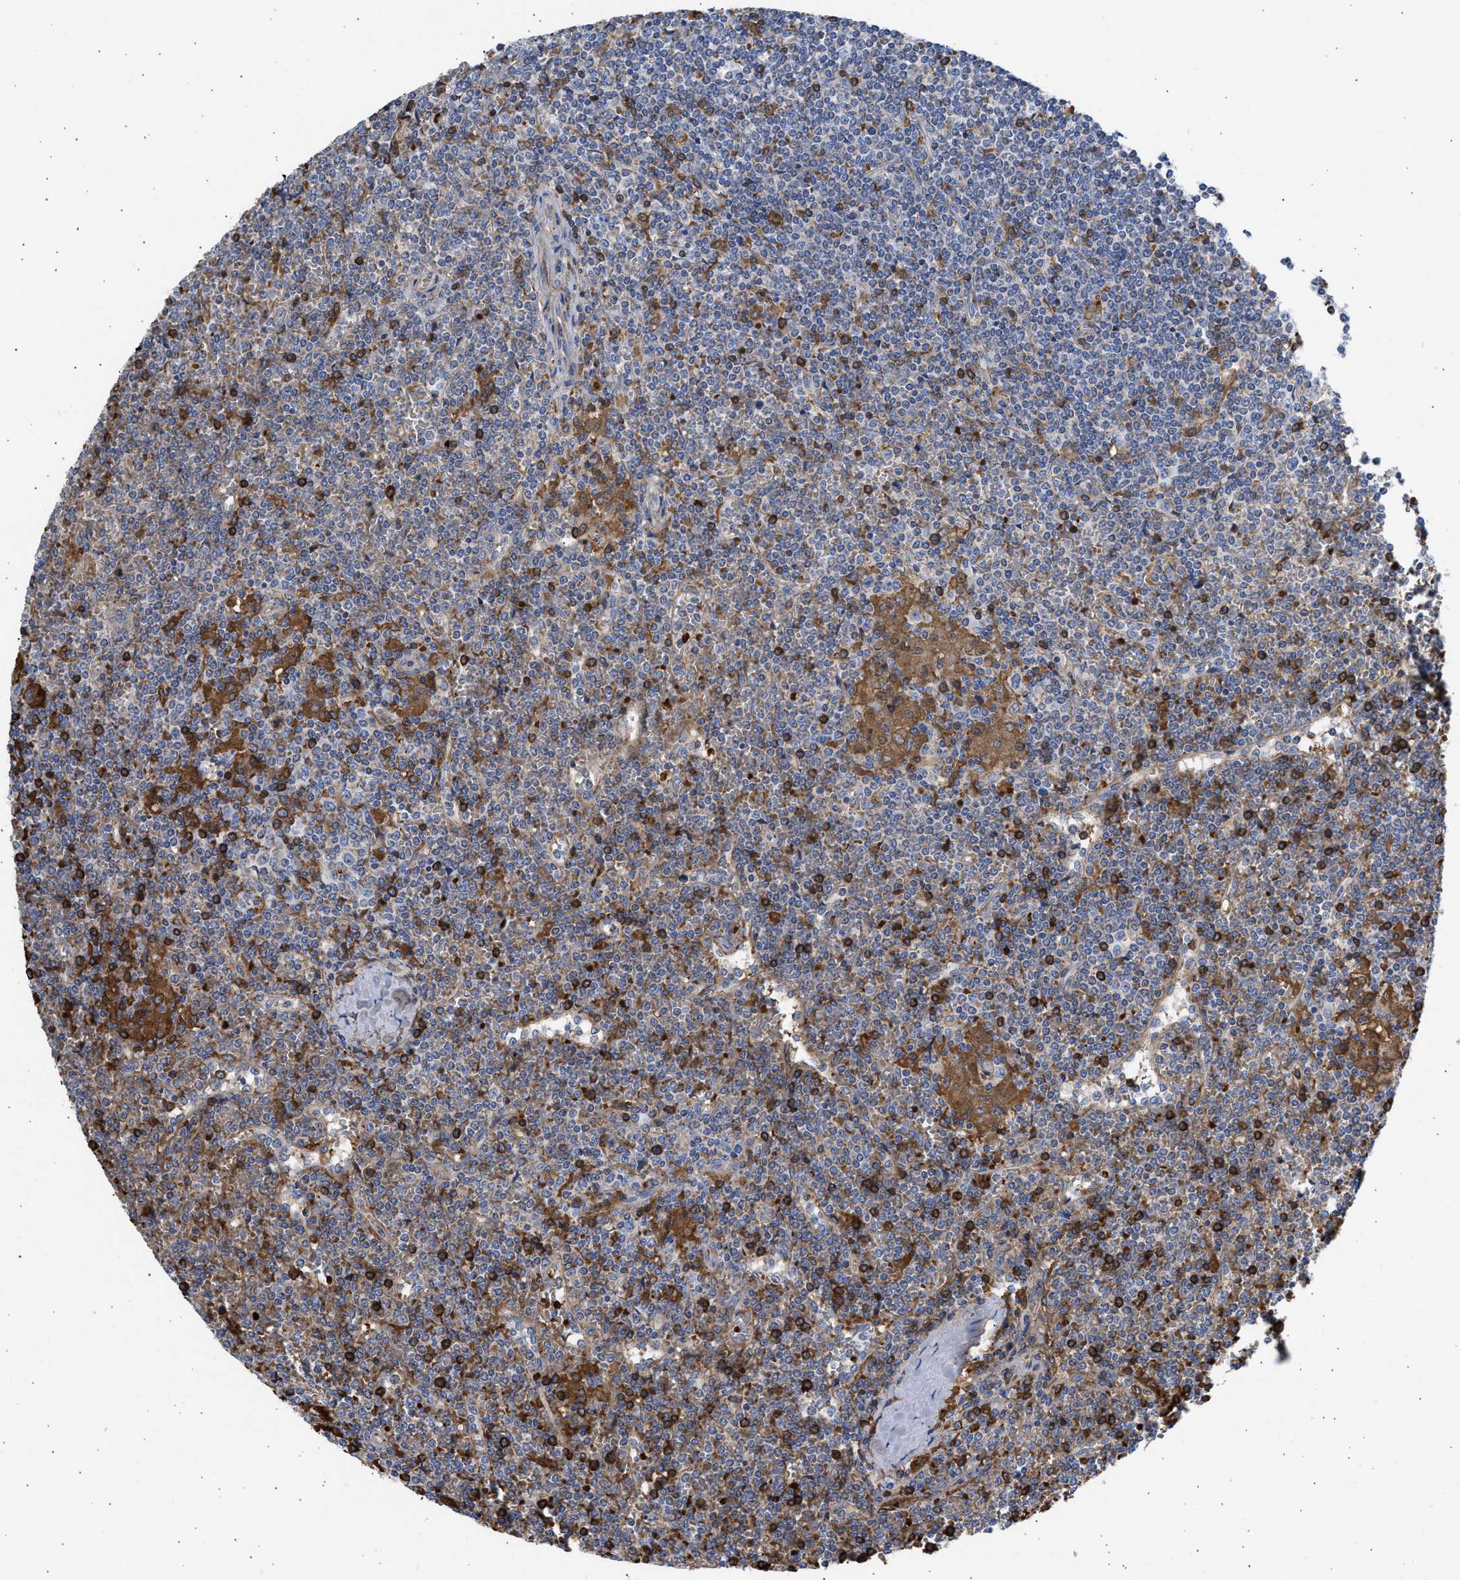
{"staining": {"intensity": "strong", "quantity": "25%-75%", "location": "cytoplasmic/membranous"}, "tissue": "lymphoma", "cell_type": "Tumor cells", "image_type": "cancer", "snomed": [{"axis": "morphology", "description": "Malignant lymphoma, non-Hodgkin's type, Low grade"}, {"axis": "topography", "description": "Spleen"}], "caption": "IHC image of neoplastic tissue: low-grade malignant lymphoma, non-Hodgkin's type stained using IHC reveals high levels of strong protein expression localized specifically in the cytoplasmic/membranous of tumor cells, appearing as a cytoplasmic/membranous brown color.", "gene": "BTG3", "patient": {"sex": "female", "age": 19}}